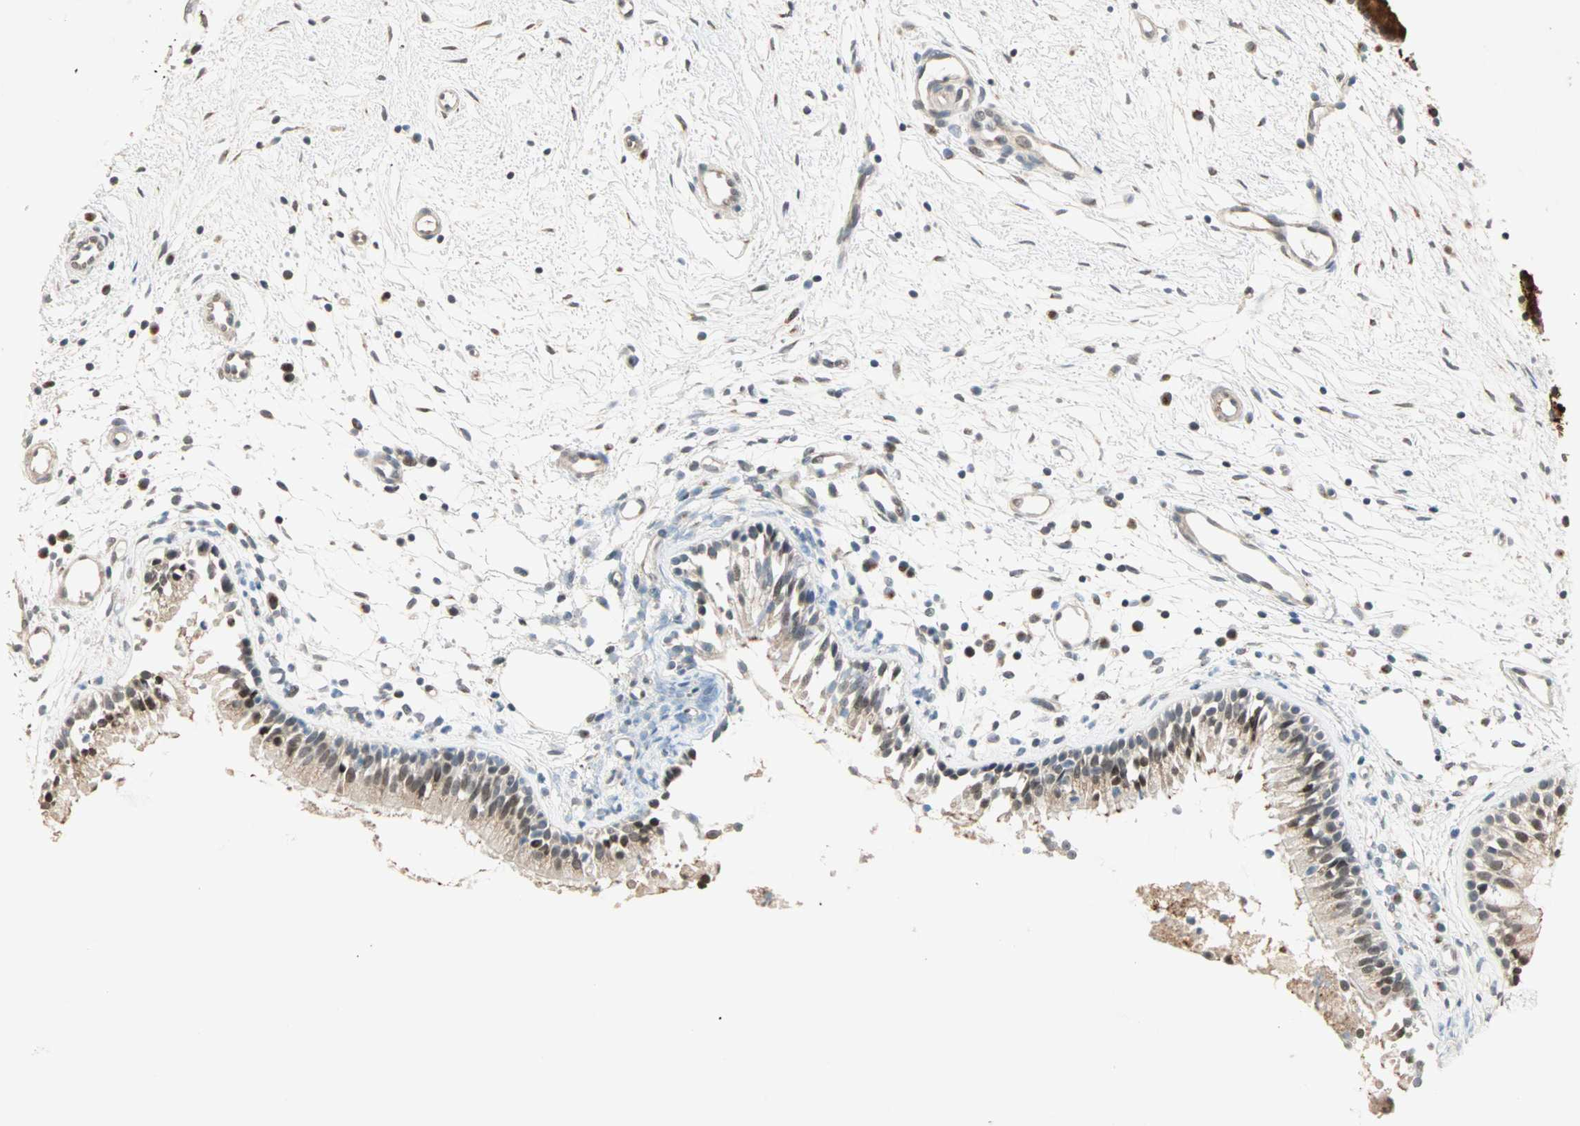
{"staining": {"intensity": "moderate", "quantity": "25%-75%", "location": "cytoplasmic/membranous,nuclear"}, "tissue": "nasopharynx", "cell_type": "Respiratory epithelial cells", "image_type": "normal", "snomed": [{"axis": "morphology", "description": "Normal tissue, NOS"}, {"axis": "topography", "description": "Nasopharynx"}], "caption": "Unremarkable nasopharynx demonstrates moderate cytoplasmic/membranous,nuclear staining in about 25%-75% of respiratory epithelial cells The protein is shown in brown color, while the nuclei are stained blue..", "gene": "PRDM2", "patient": {"sex": "male", "age": 21}}